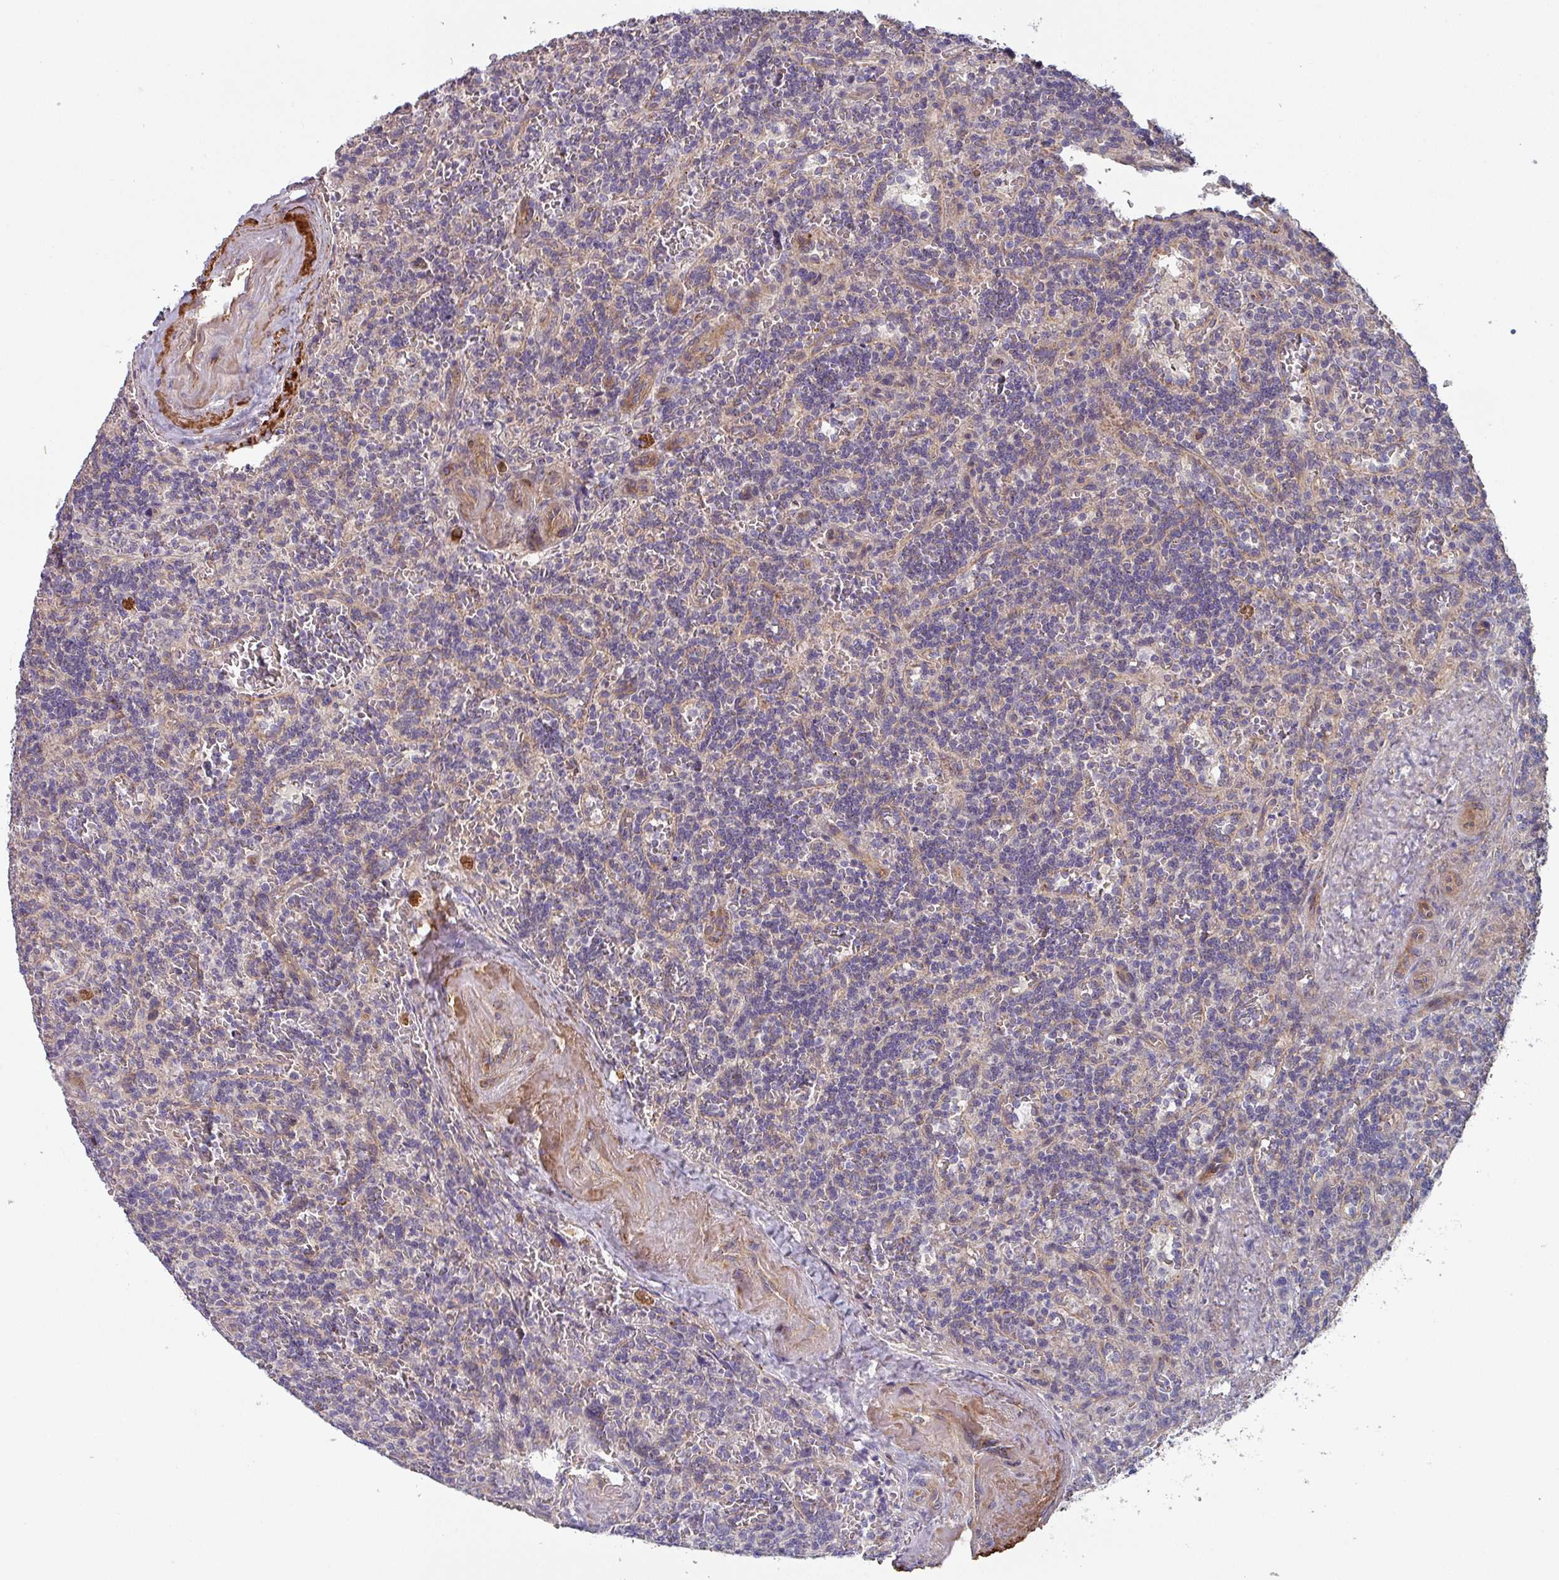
{"staining": {"intensity": "negative", "quantity": "none", "location": "none"}, "tissue": "lymphoma", "cell_type": "Tumor cells", "image_type": "cancer", "snomed": [{"axis": "morphology", "description": "Malignant lymphoma, non-Hodgkin's type, Low grade"}, {"axis": "topography", "description": "Spleen"}], "caption": "Protein analysis of malignant lymphoma, non-Hodgkin's type (low-grade) exhibits no significant expression in tumor cells. (DAB IHC visualized using brightfield microscopy, high magnification).", "gene": "DCAF12L2", "patient": {"sex": "male", "age": 73}}